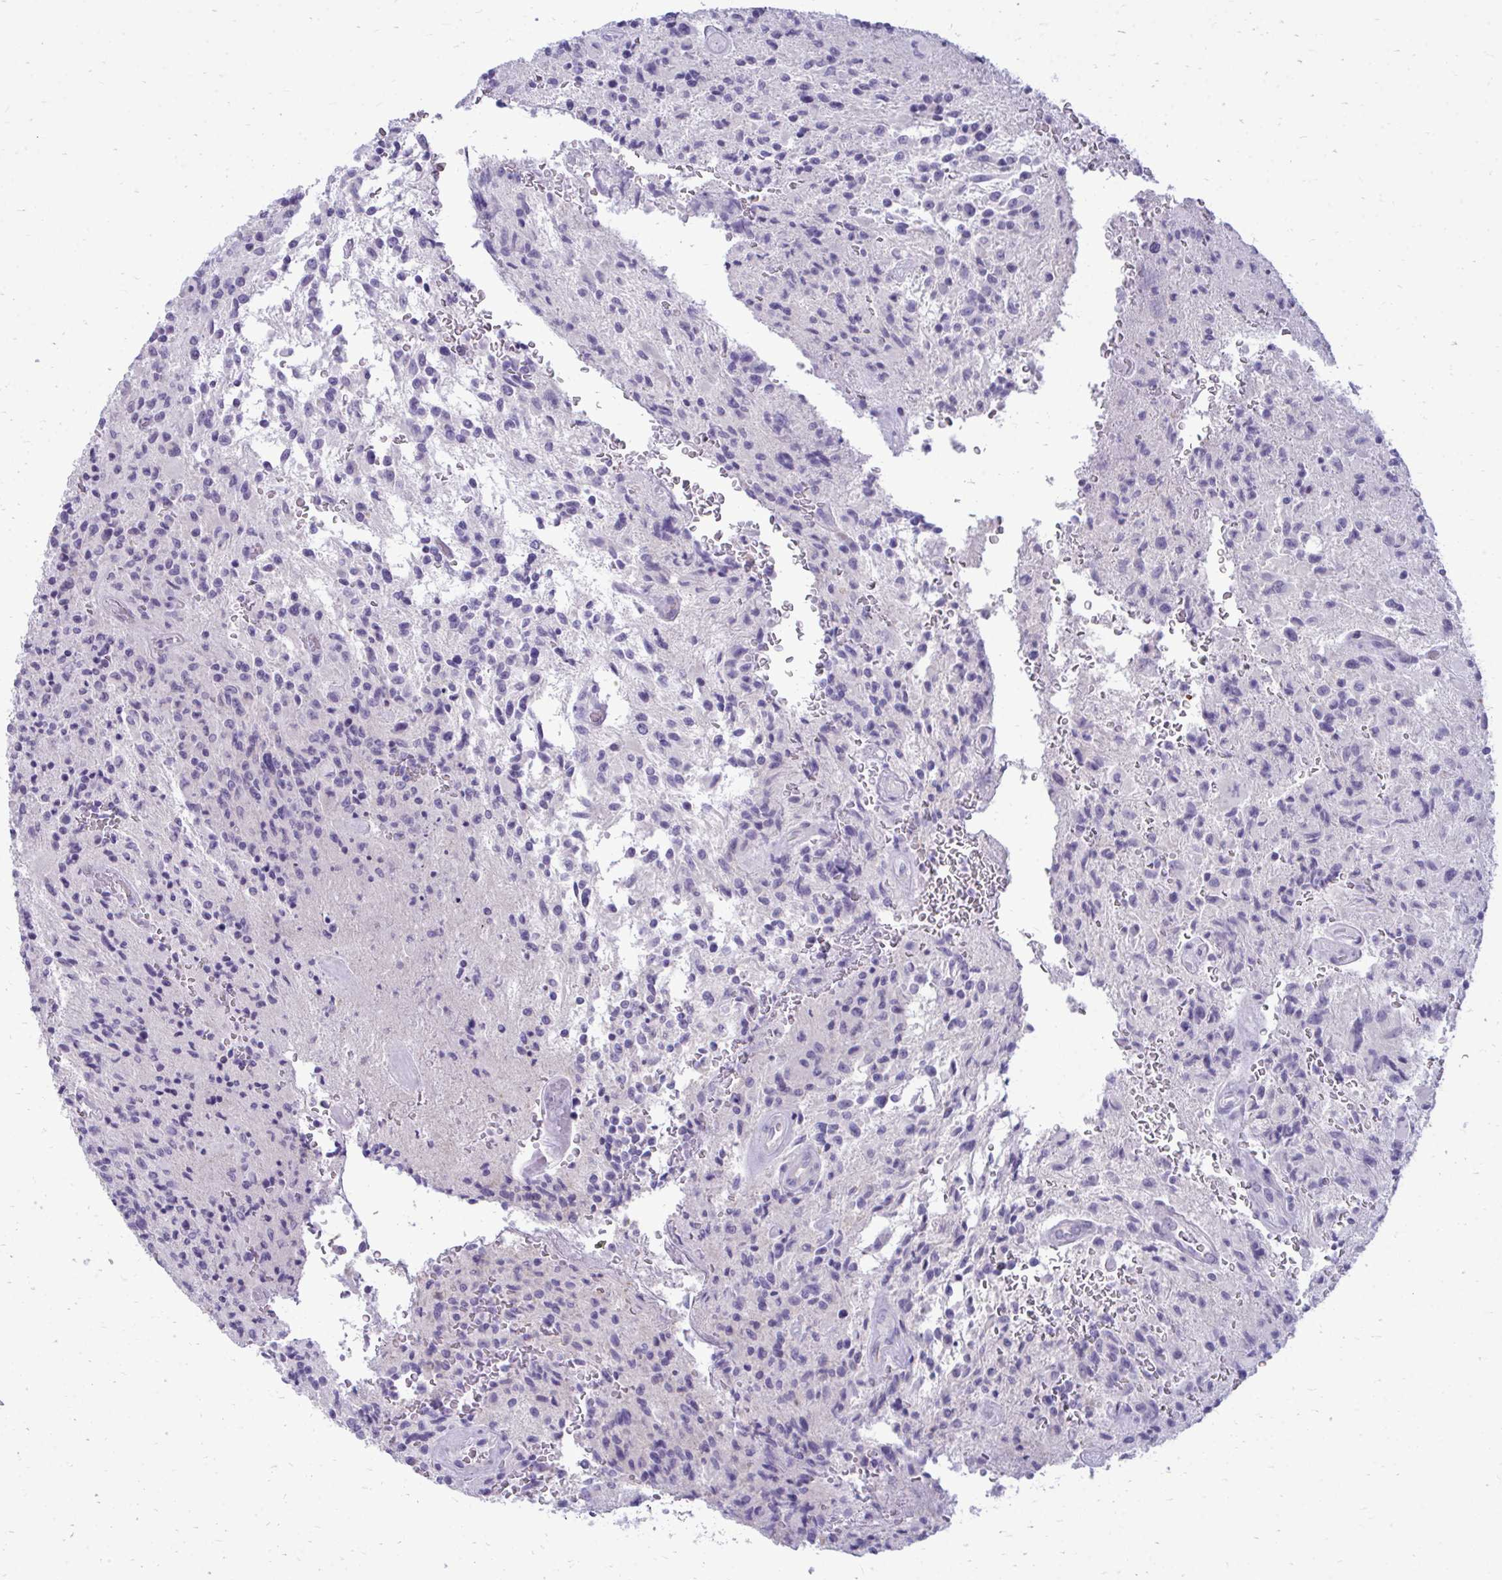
{"staining": {"intensity": "negative", "quantity": "none", "location": "none"}, "tissue": "glioma", "cell_type": "Tumor cells", "image_type": "cancer", "snomed": [{"axis": "morphology", "description": "Normal tissue, NOS"}, {"axis": "morphology", "description": "Glioma, malignant, High grade"}, {"axis": "topography", "description": "Cerebral cortex"}], "caption": "Image shows no protein positivity in tumor cells of malignant high-grade glioma tissue.", "gene": "FABP3", "patient": {"sex": "male", "age": 56}}